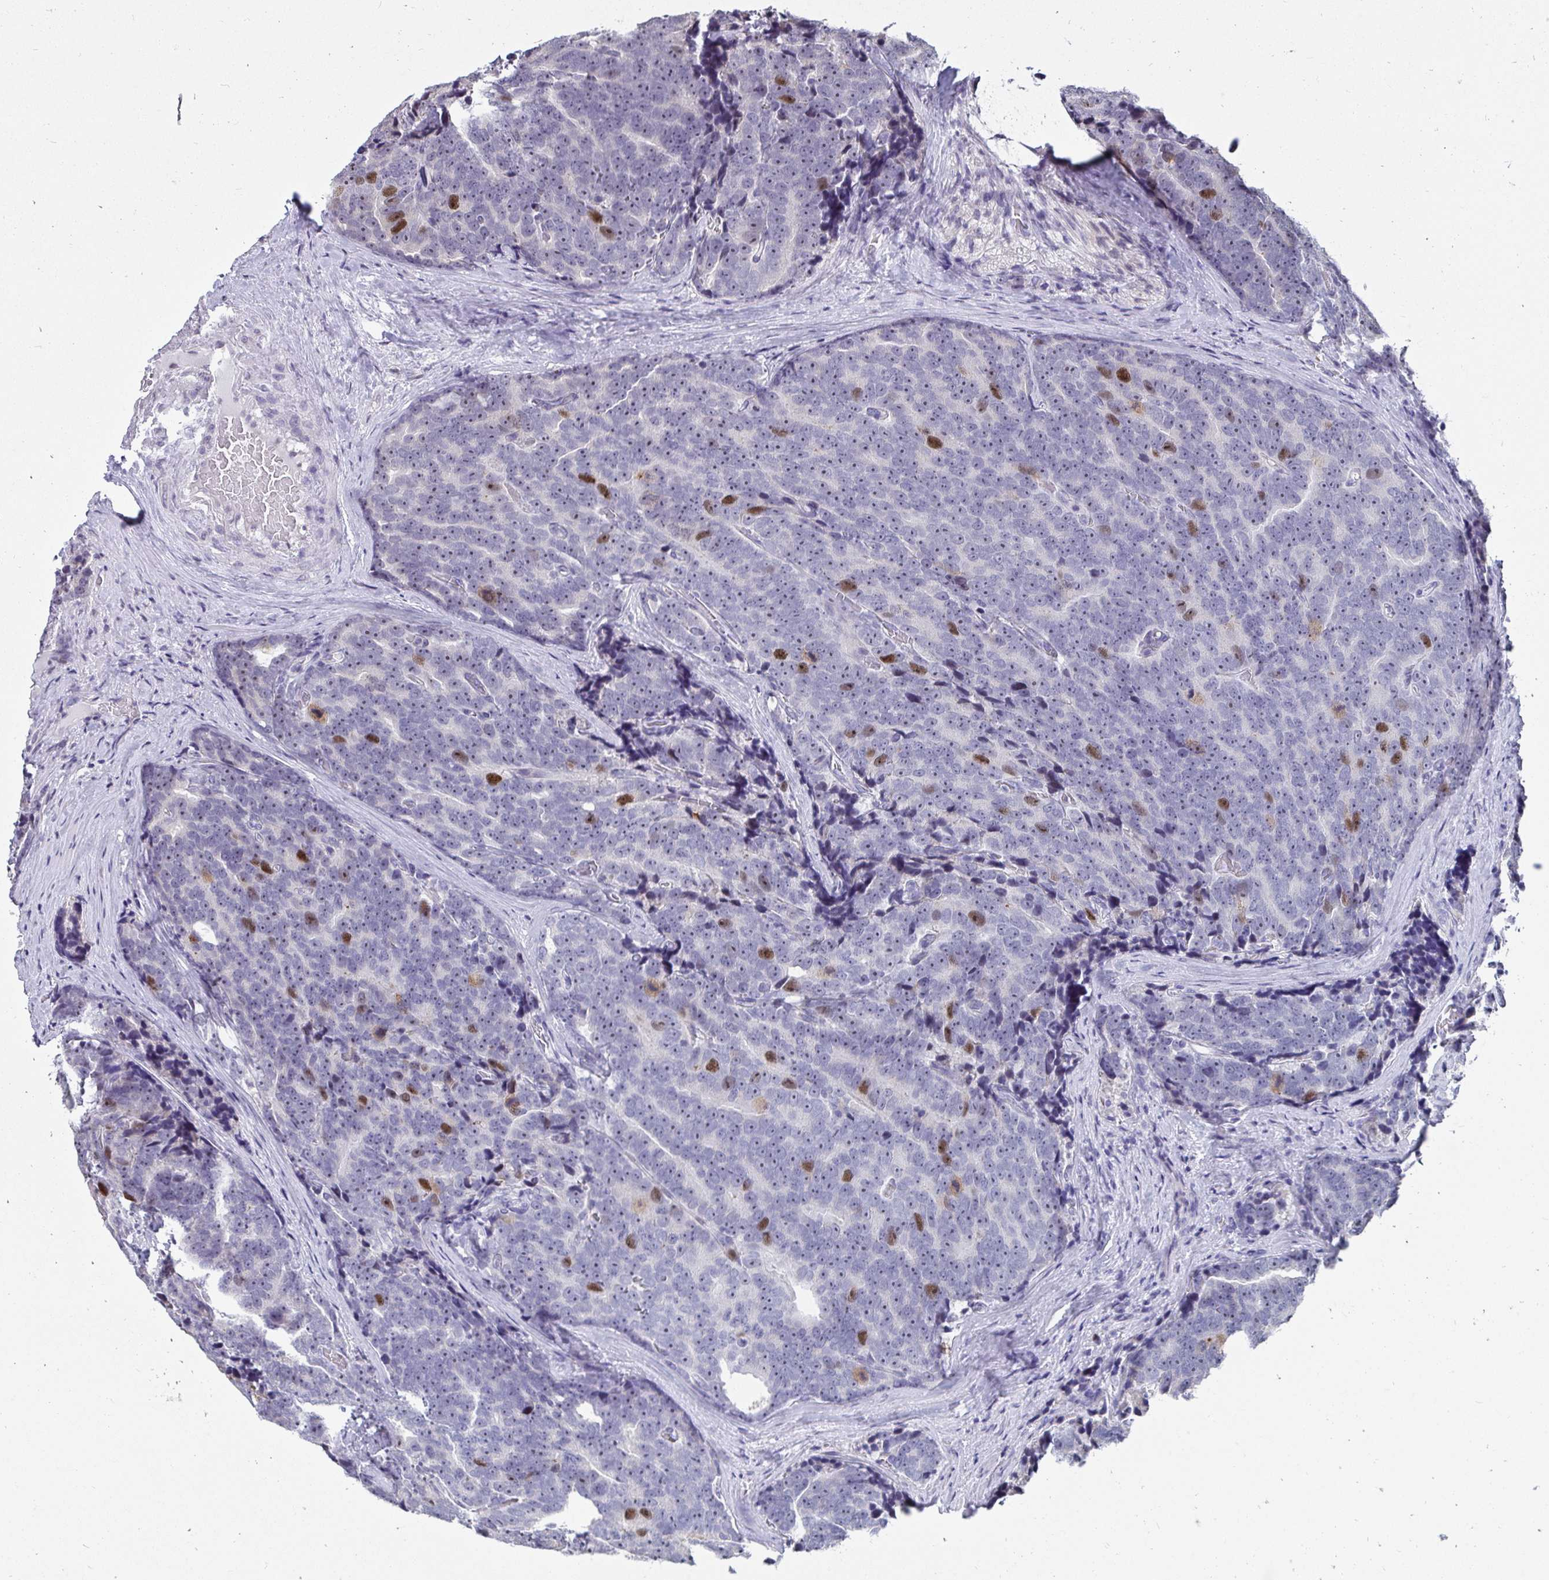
{"staining": {"intensity": "strong", "quantity": "<25%", "location": "nuclear"}, "tissue": "prostate cancer", "cell_type": "Tumor cells", "image_type": "cancer", "snomed": [{"axis": "morphology", "description": "Adenocarcinoma, Low grade"}, {"axis": "topography", "description": "Prostate"}], "caption": "The histopathology image demonstrates immunohistochemical staining of prostate cancer. There is strong nuclear positivity is seen in approximately <25% of tumor cells.", "gene": "ANLN", "patient": {"sex": "male", "age": 62}}